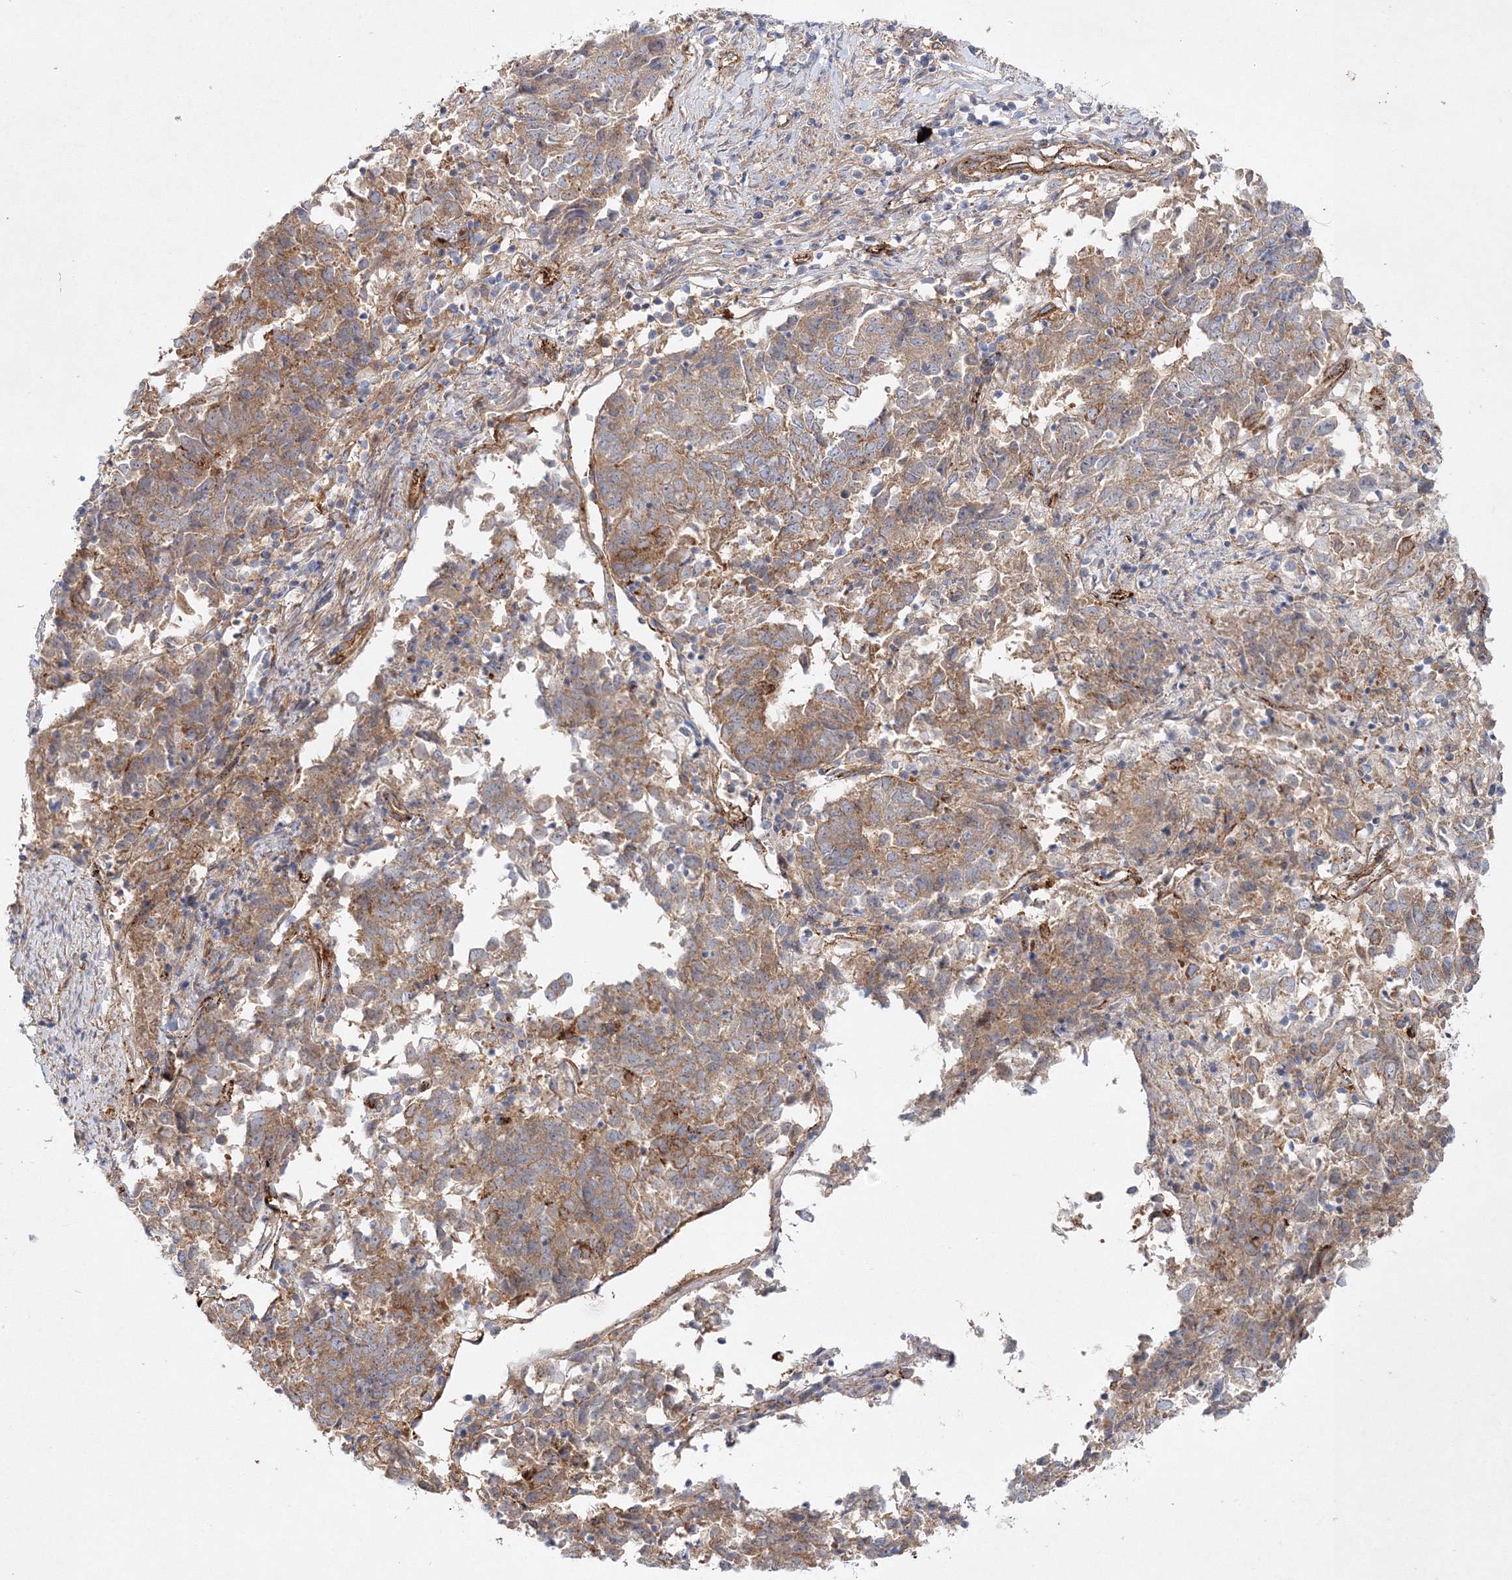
{"staining": {"intensity": "moderate", "quantity": ">75%", "location": "cytoplasmic/membranous"}, "tissue": "endometrial cancer", "cell_type": "Tumor cells", "image_type": "cancer", "snomed": [{"axis": "morphology", "description": "Adenocarcinoma, NOS"}, {"axis": "topography", "description": "Endometrium"}], "caption": "Adenocarcinoma (endometrial) tissue demonstrates moderate cytoplasmic/membranous positivity in about >75% of tumor cells, visualized by immunohistochemistry. Nuclei are stained in blue.", "gene": "ZFYVE16", "patient": {"sex": "female", "age": 80}}